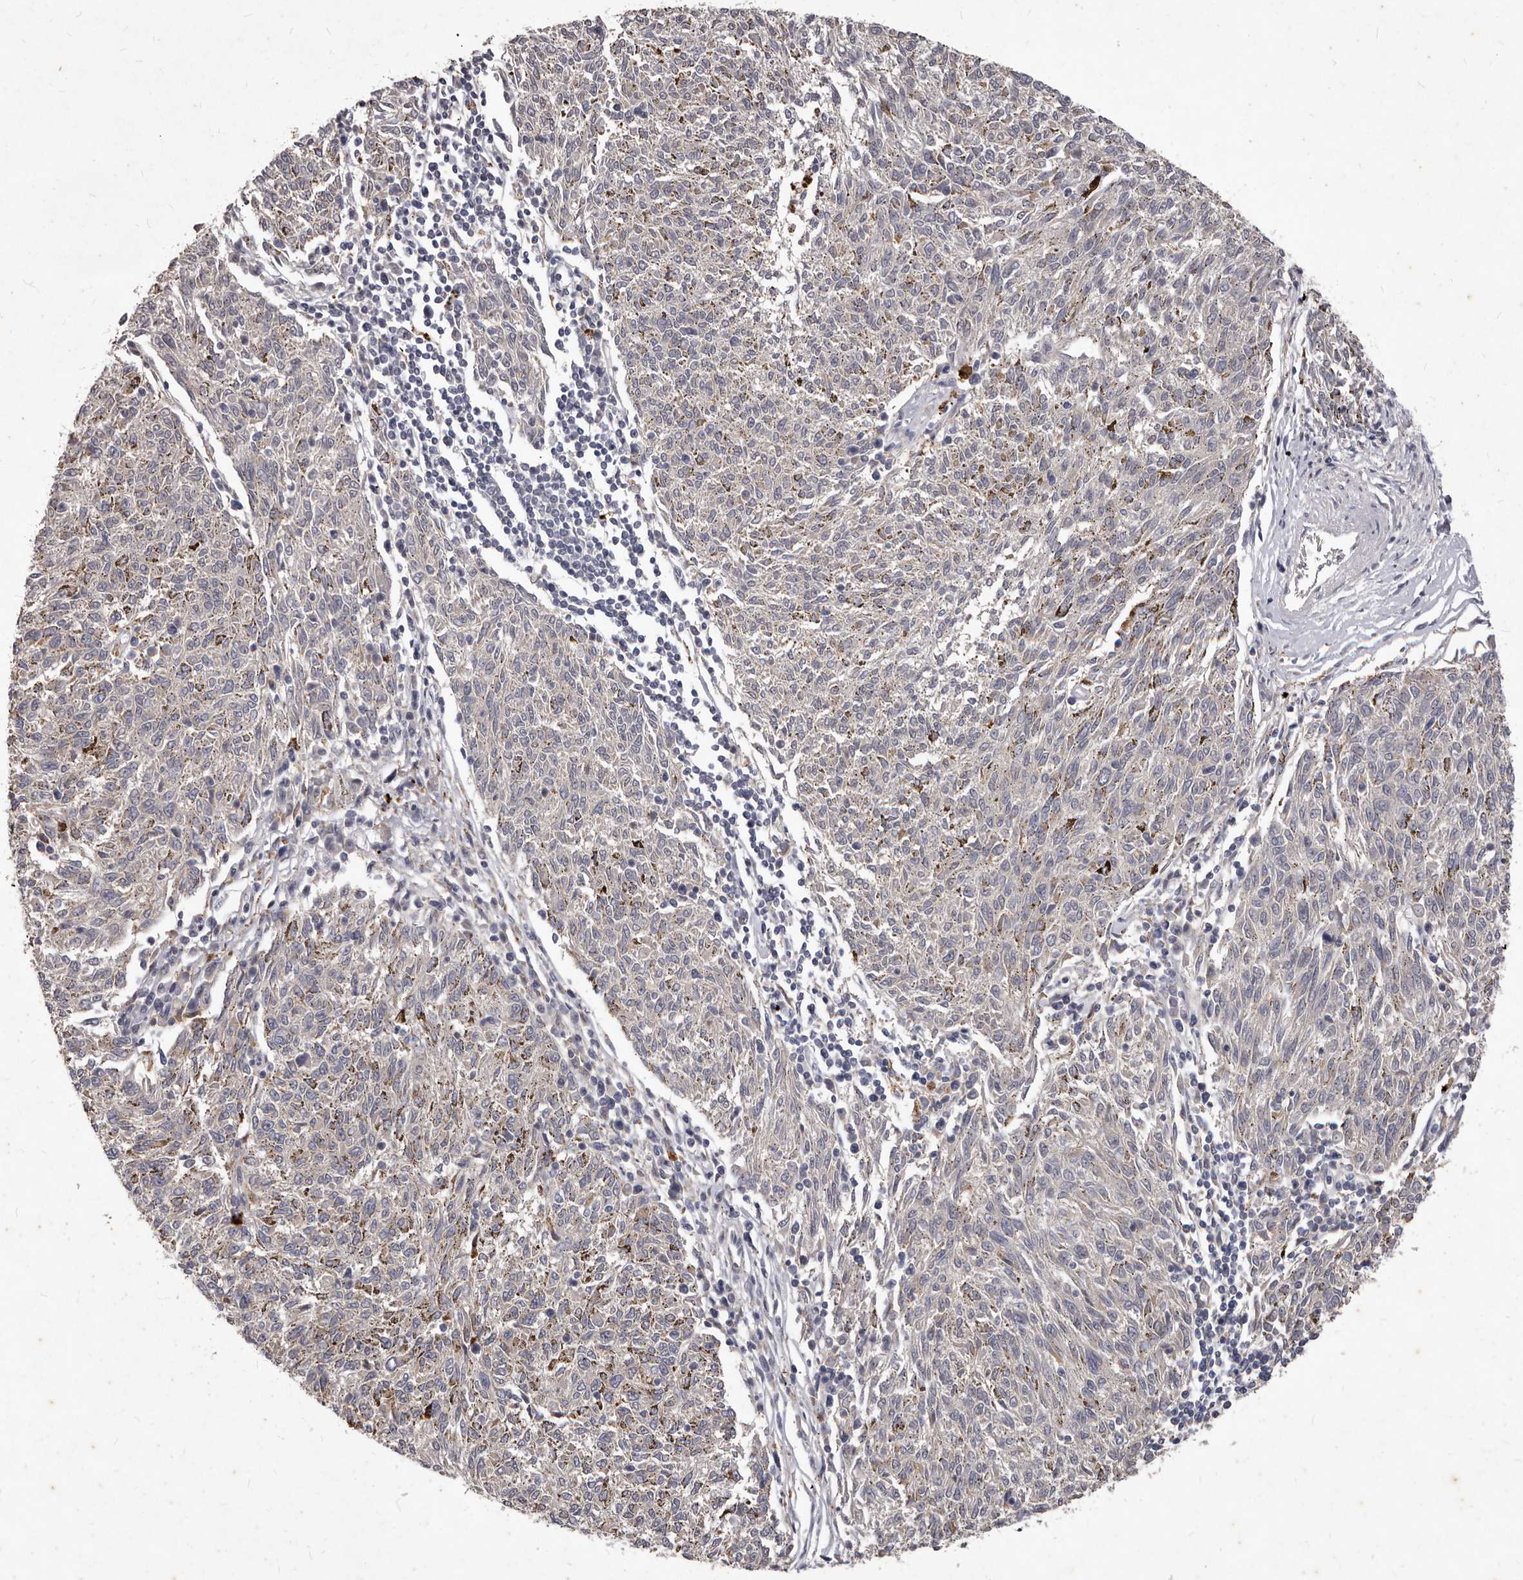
{"staining": {"intensity": "negative", "quantity": "none", "location": "none"}, "tissue": "melanoma", "cell_type": "Tumor cells", "image_type": "cancer", "snomed": [{"axis": "morphology", "description": "Malignant melanoma, NOS"}, {"axis": "topography", "description": "Skin"}], "caption": "Tumor cells are negative for protein expression in human melanoma.", "gene": "GPRC5C", "patient": {"sex": "female", "age": 72}}